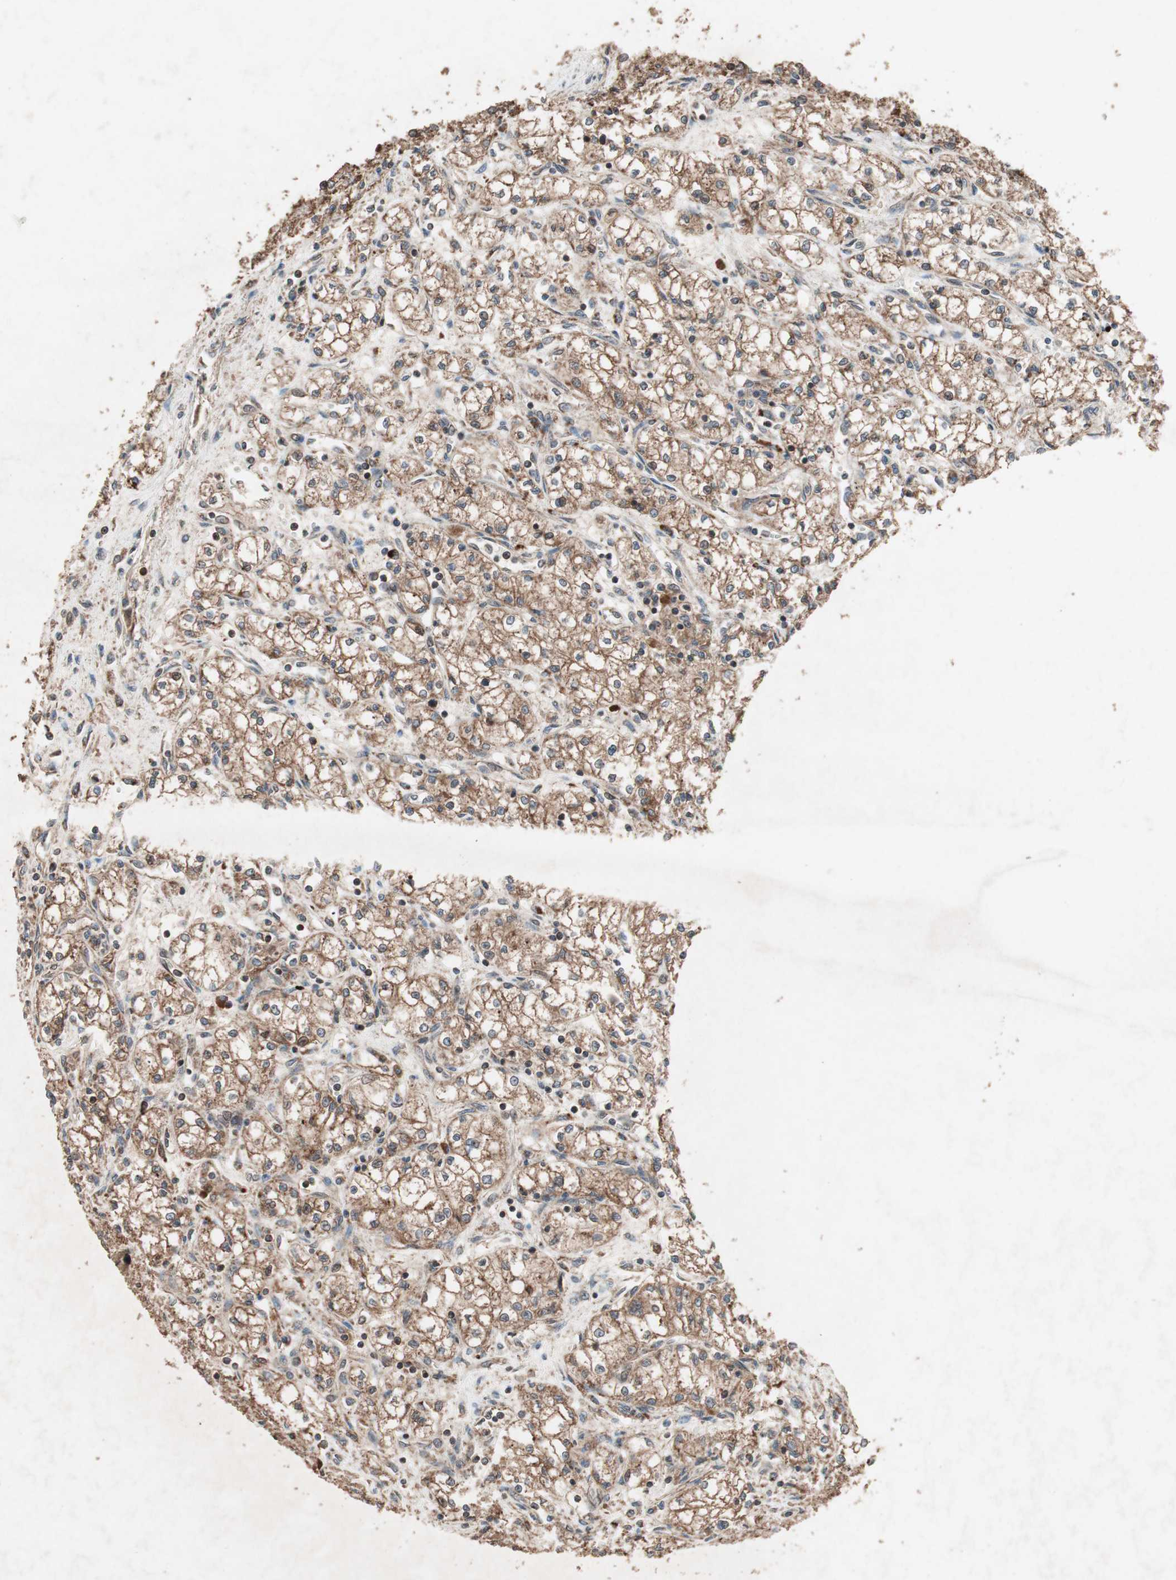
{"staining": {"intensity": "moderate", "quantity": ">75%", "location": "cytoplasmic/membranous"}, "tissue": "renal cancer", "cell_type": "Tumor cells", "image_type": "cancer", "snomed": [{"axis": "morphology", "description": "Normal tissue, NOS"}, {"axis": "morphology", "description": "Adenocarcinoma, NOS"}, {"axis": "topography", "description": "Kidney"}], "caption": "The image reveals staining of renal cancer (adenocarcinoma), revealing moderate cytoplasmic/membranous protein expression (brown color) within tumor cells. The protein is stained brown, and the nuclei are stained in blue (DAB (3,3'-diaminobenzidine) IHC with brightfield microscopy, high magnification).", "gene": "RAB1A", "patient": {"sex": "male", "age": 59}}